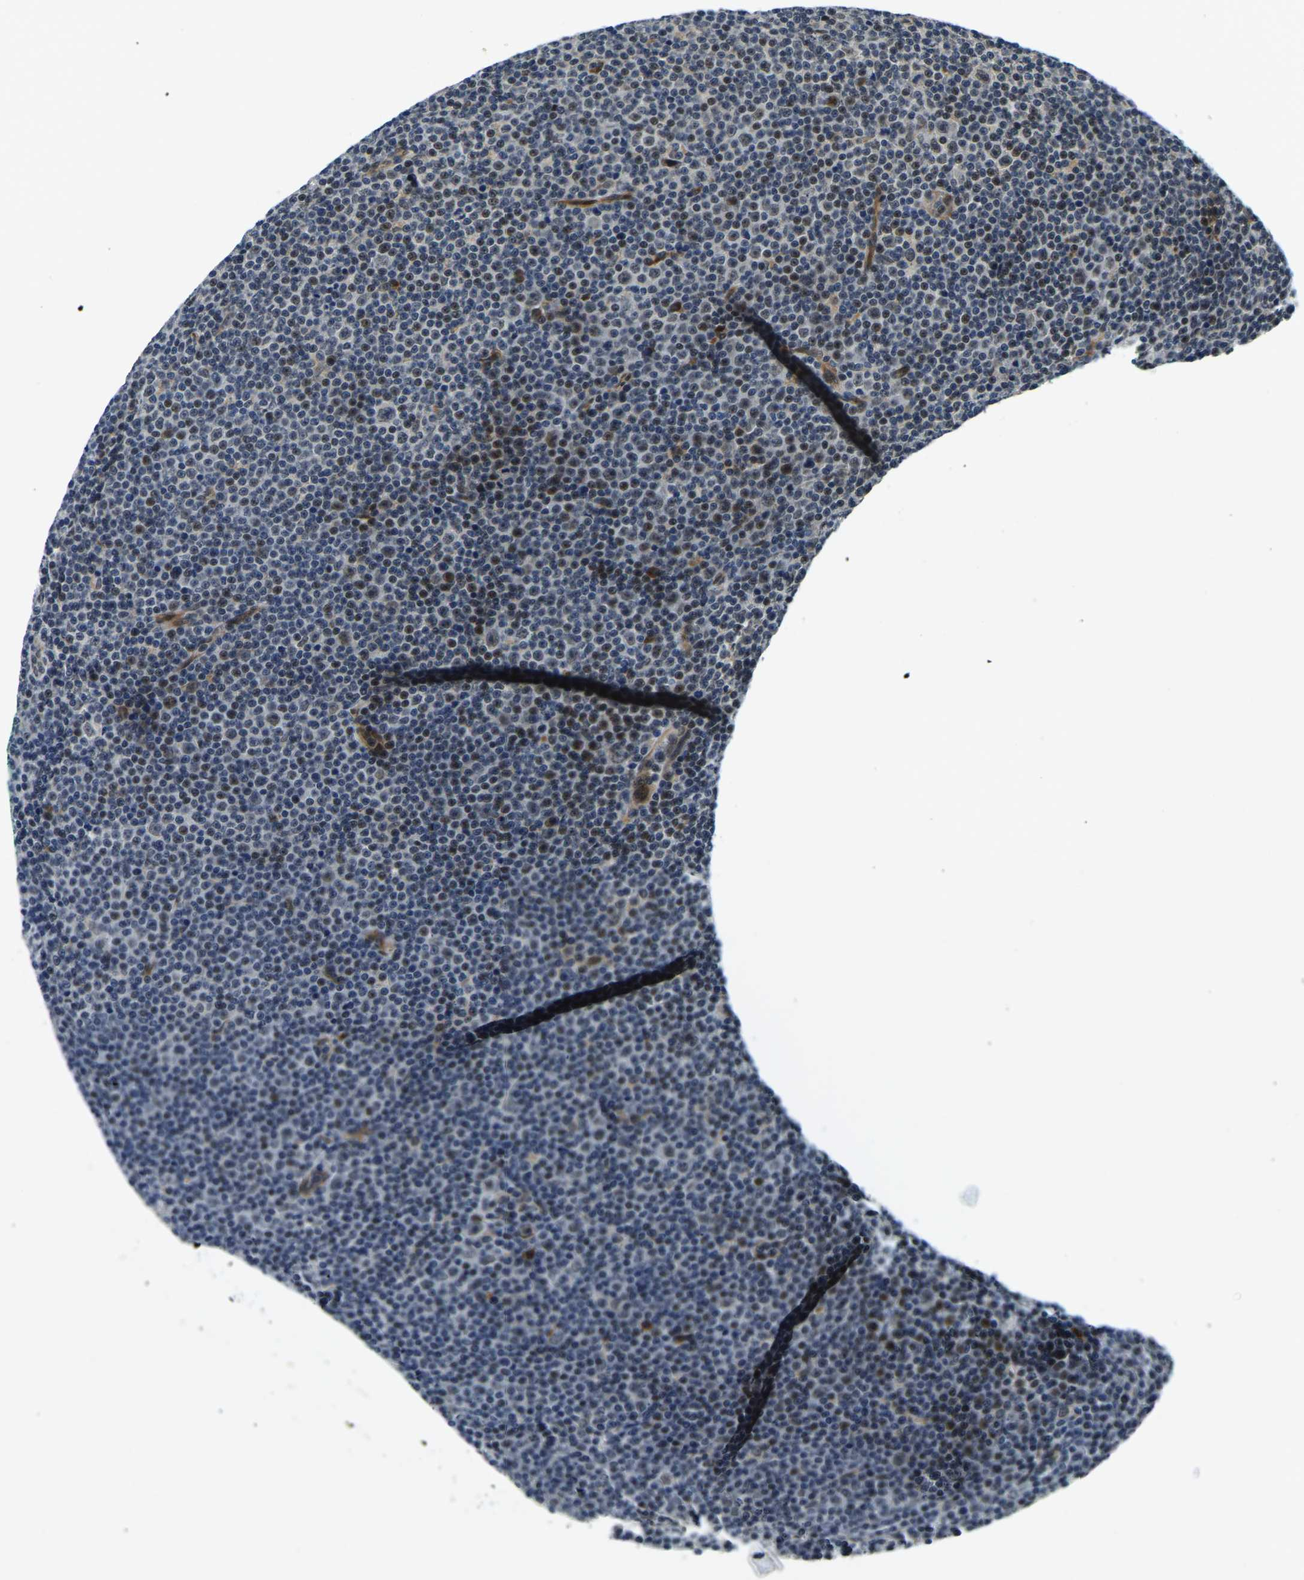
{"staining": {"intensity": "moderate", "quantity": "<25%", "location": "nuclear"}, "tissue": "lymphoma", "cell_type": "Tumor cells", "image_type": "cancer", "snomed": [{"axis": "morphology", "description": "Malignant lymphoma, non-Hodgkin's type, Low grade"}, {"axis": "topography", "description": "Lymph node"}], "caption": "High-magnification brightfield microscopy of lymphoma stained with DAB (3,3'-diaminobenzidine) (brown) and counterstained with hematoxylin (blue). tumor cells exhibit moderate nuclear positivity is identified in about<25% of cells.", "gene": "ING2", "patient": {"sex": "female", "age": 67}}